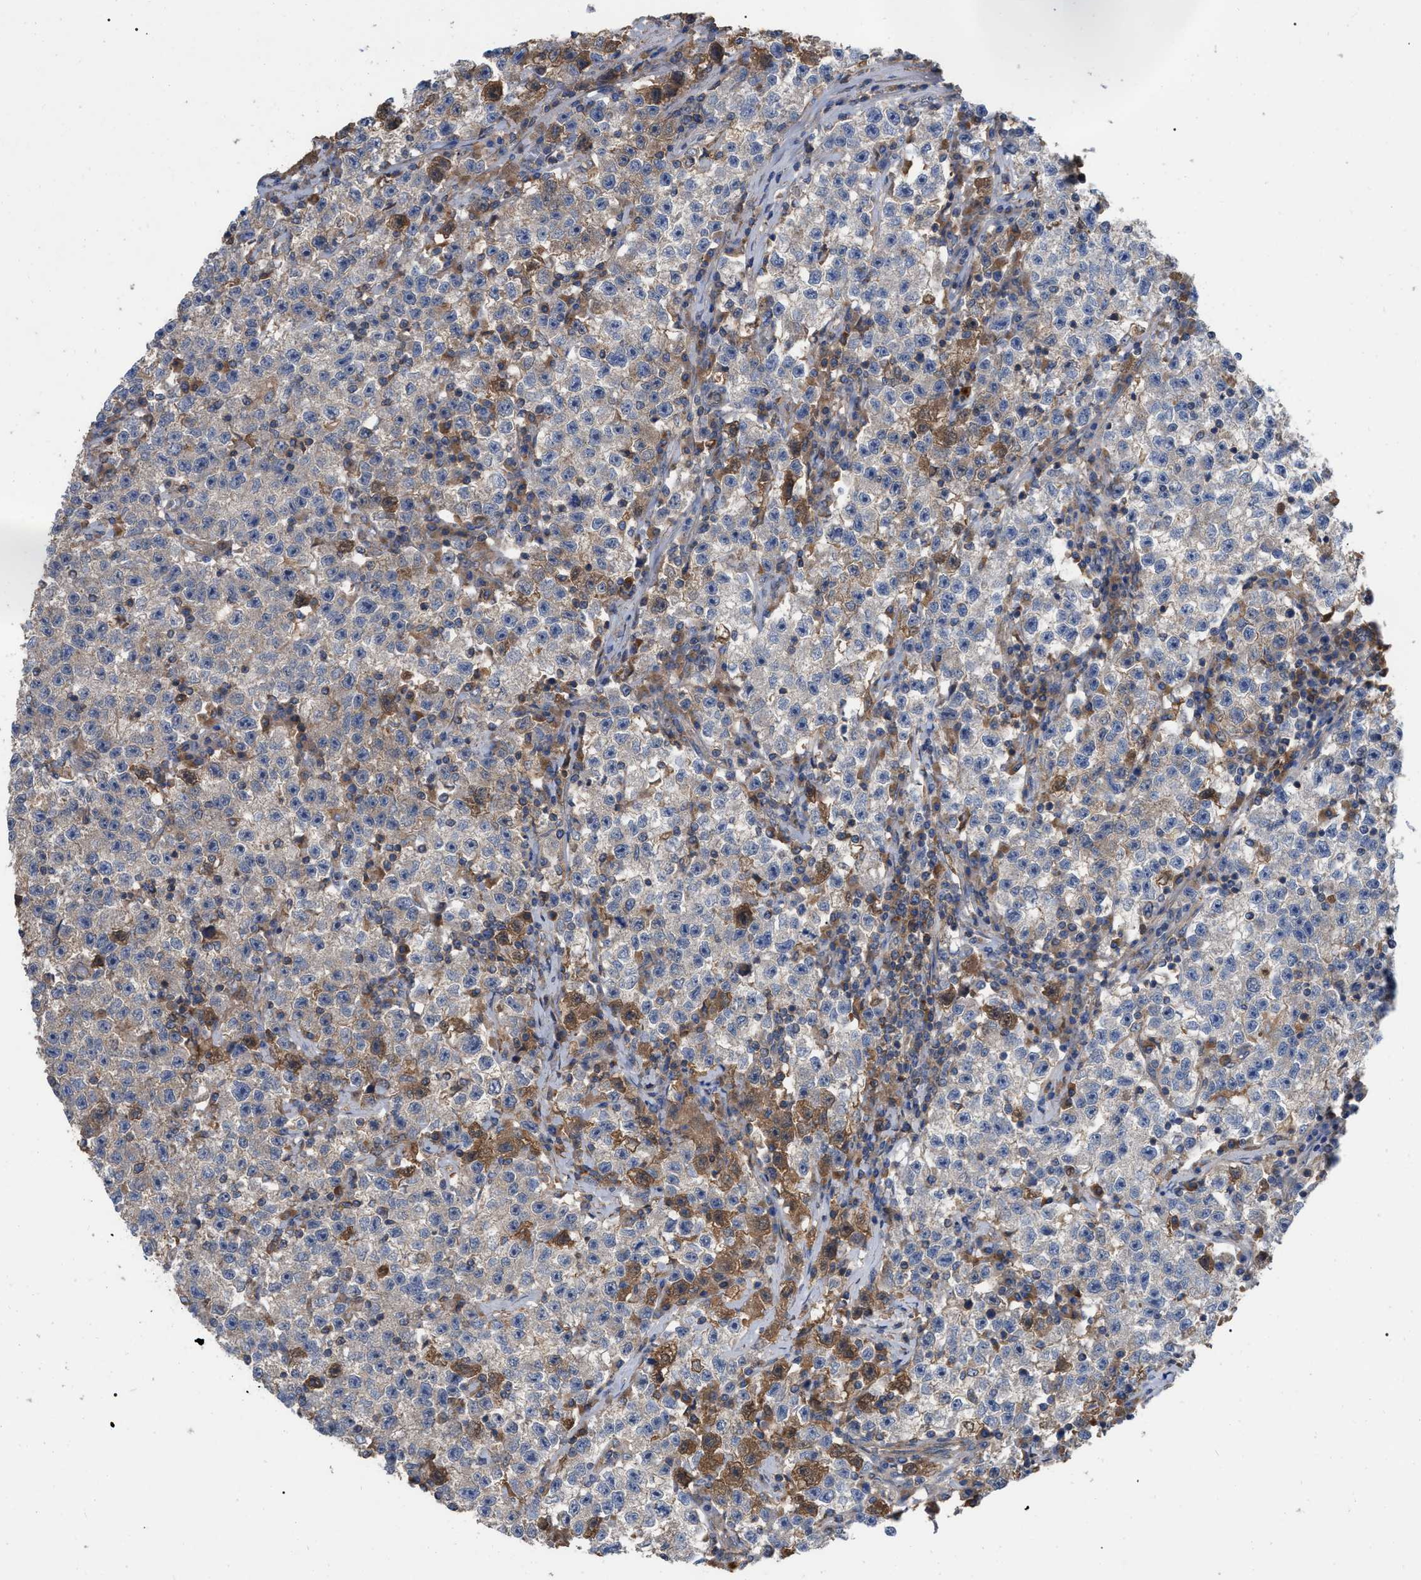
{"staining": {"intensity": "weak", "quantity": "<25%", "location": "cytoplasmic/membranous"}, "tissue": "testis cancer", "cell_type": "Tumor cells", "image_type": "cancer", "snomed": [{"axis": "morphology", "description": "Seminoma, NOS"}, {"axis": "topography", "description": "Testis"}], "caption": "The image exhibits no significant staining in tumor cells of testis cancer. (Brightfield microscopy of DAB (3,3'-diaminobenzidine) immunohistochemistry at high magnification).", "gene": "RABEP1", "patient": {"sex": "male", "age": 22}}